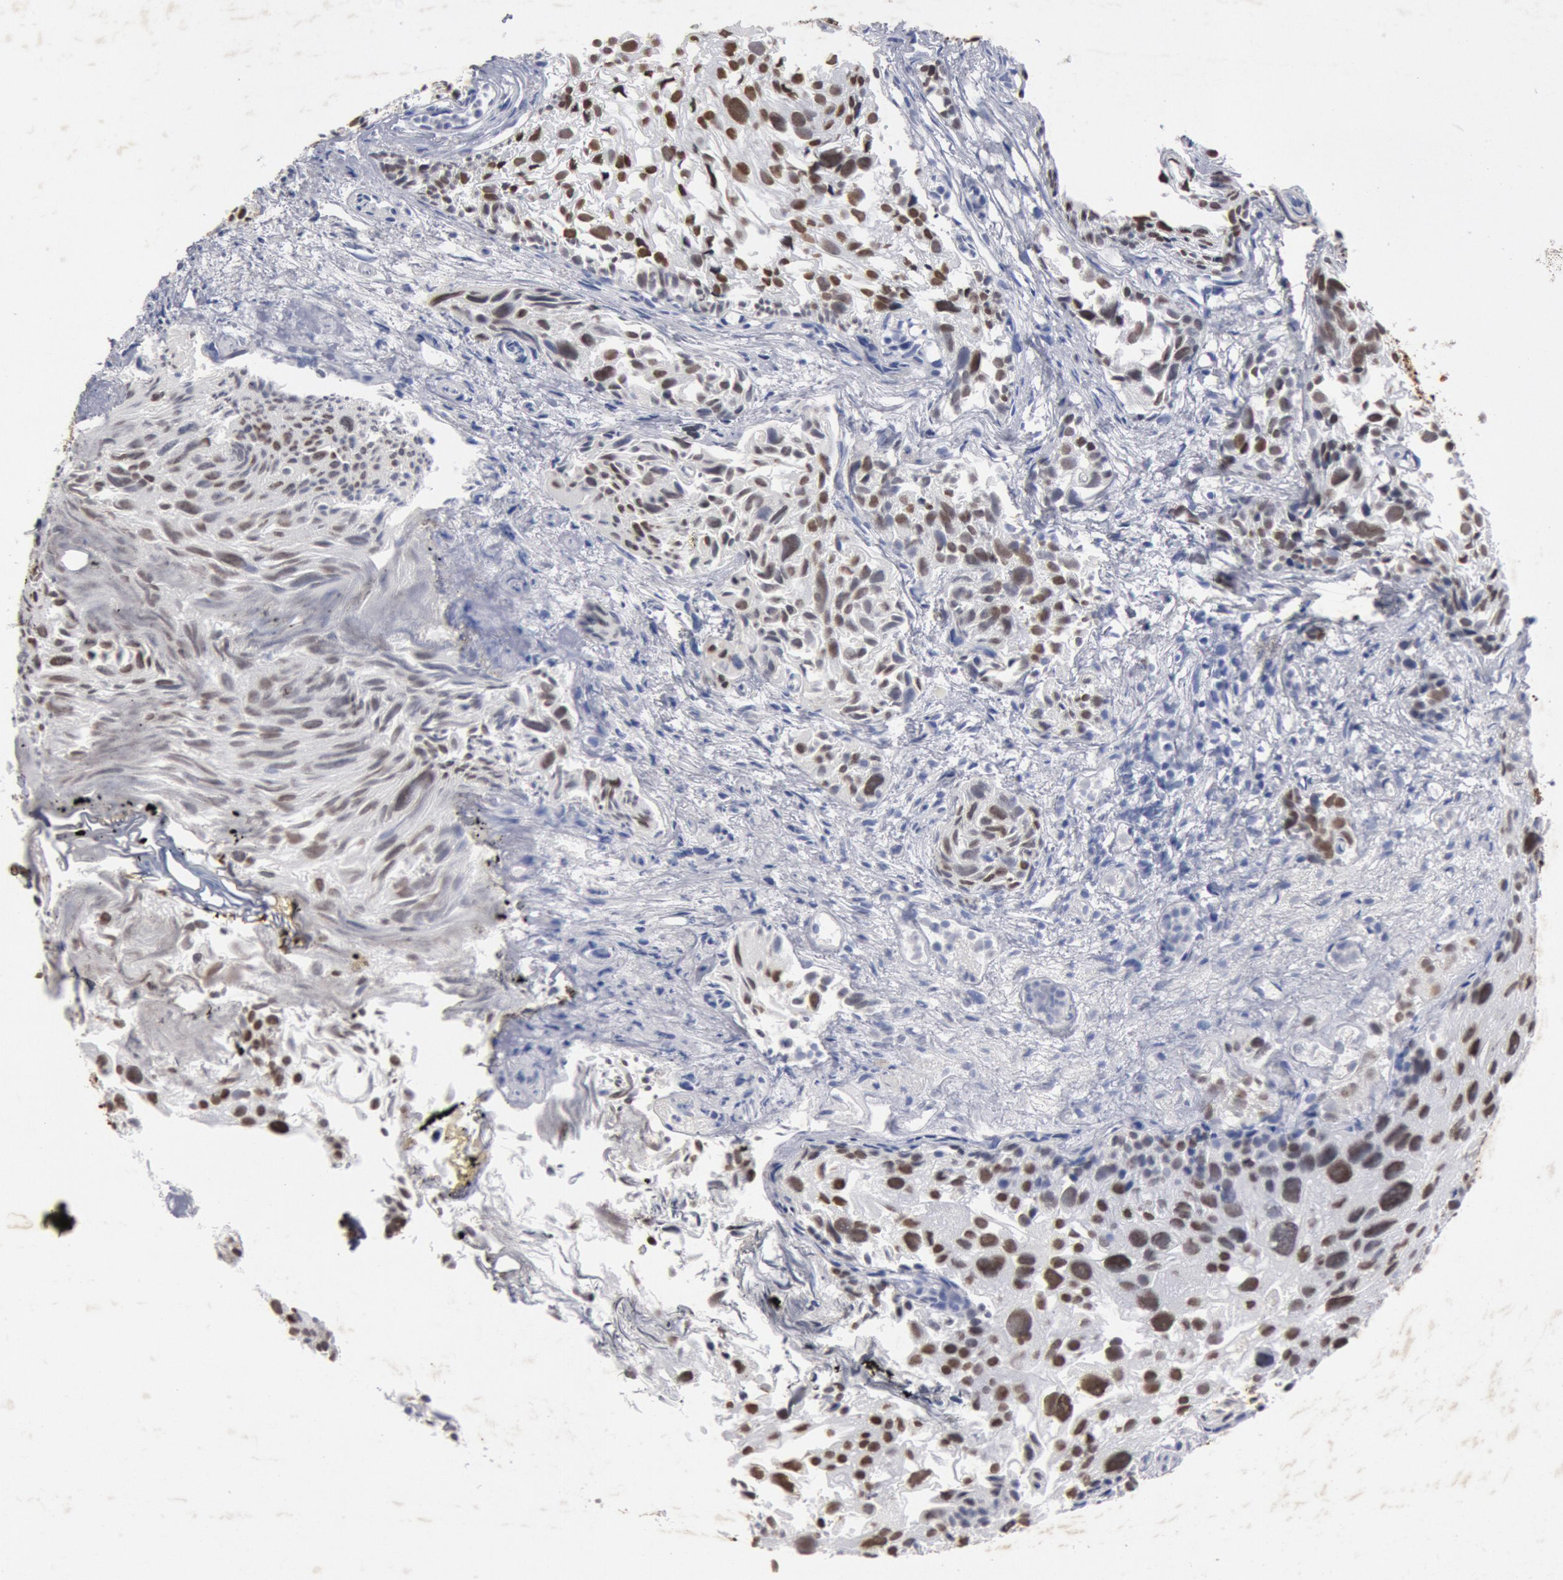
{"staining": {"intensity": "moderate", "quantity": "25%-75%", "location": "nuclear"}, "tissue": "urothelial cancer", "cell_type": "Tumor cells", "image_type": "cancer", "snomed": [{"axis": "morphology", "description": "Urothelial carcinoma, High grade"}, {"axis": "topography", "description": "Urinary bladder"}], "caption": "Urothelial cancer stained with a protein marker demonstrates moderate staining in tumor cells.", "gene": "FOXA2", "patient": {"sex": "female", "age": 78}}